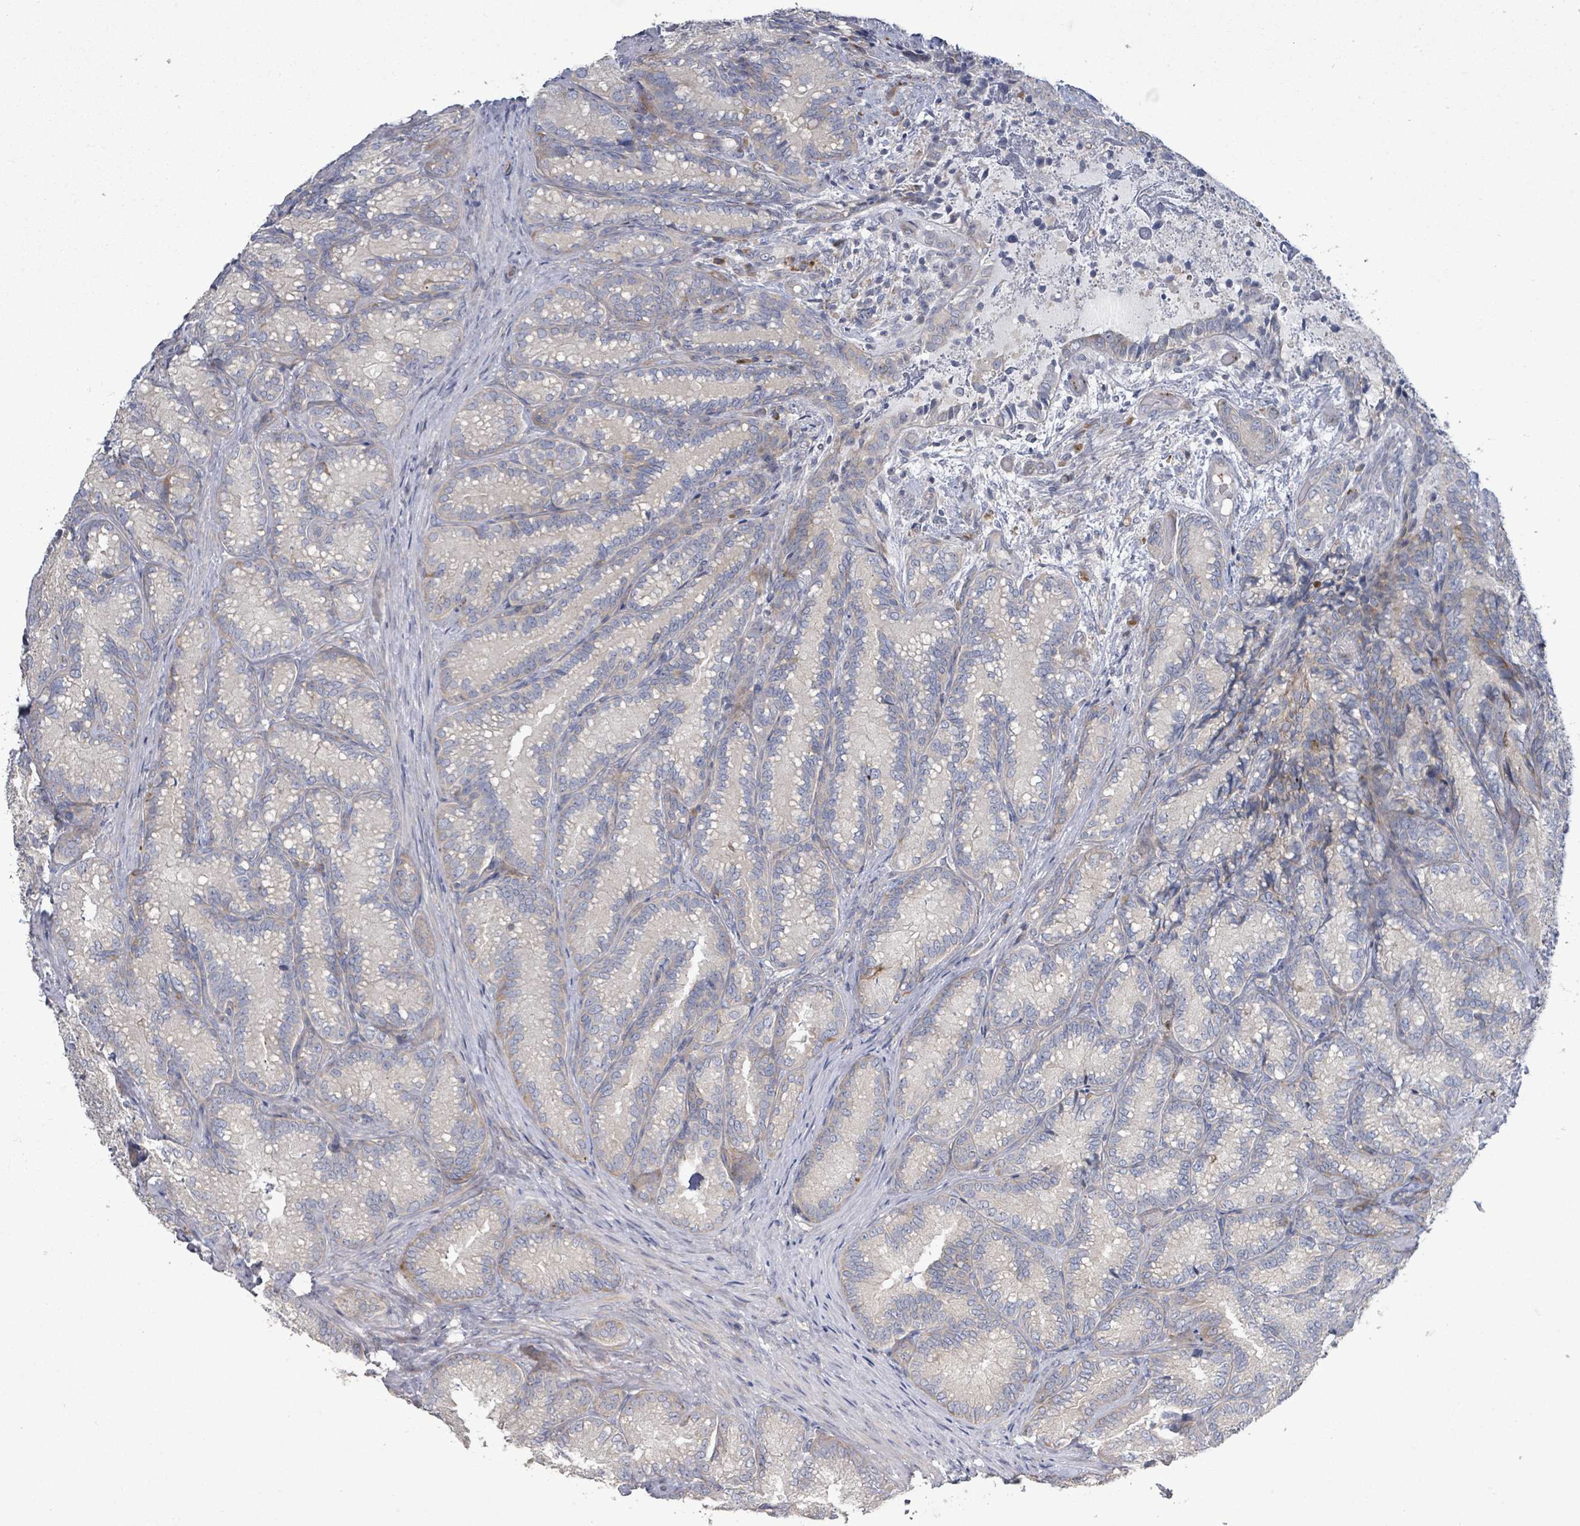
{"staining": {"intensity": "negative", "quantity": "none", "location": "none"}, "tissue": "seminal vesicle", "cell_type": "Glandular cells", "image_type": "normal", "snomed": [{"axis": "morphology", "description": "Normal tissue, NOS"}, {"axis": "topography", "description": "Seminal veicle"}], "caption": "This is an immunohistochemistry micrograph of unremarkable human seminal vesicle. There is no staining in glandular cells.", "gene": "LILRA4", "patient": {"sex": "male", "age": 58}}